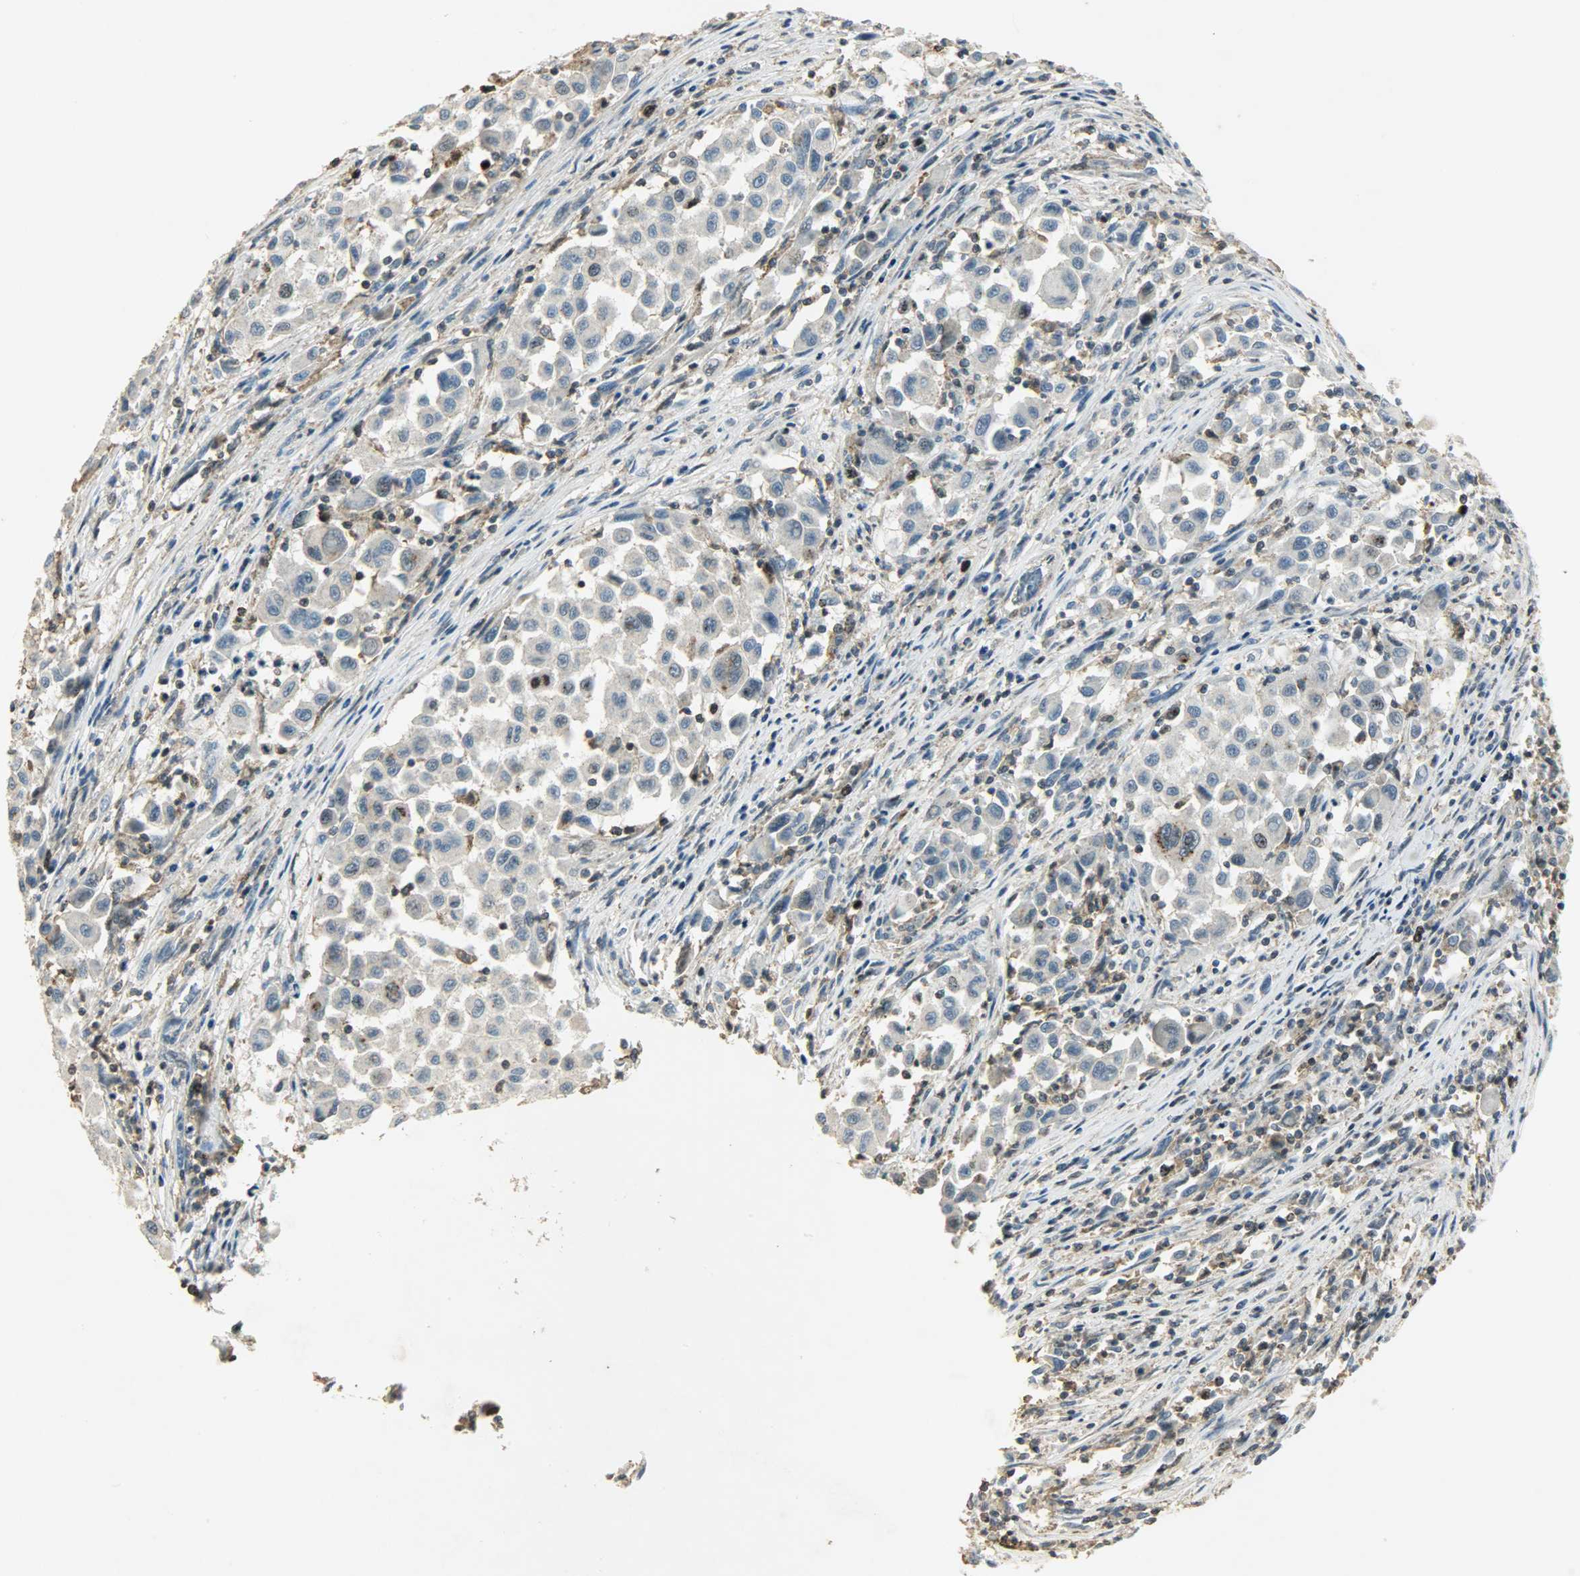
{"staining": {"intensity": "strong", "quantity": "<25%", "location": "nuclear"}, "tissue": "melanoma", "cell_type": "Tumor cells", "image_type": "cancer", "snomed": [{"axis": "morphology", "description": "Malignant melanoma, Metastatic site"}, {"axis": "topography", "description": "Lymph node"}], "caption": "A brown stain highlights strong nuclear staining of a protein in malignant melanoma (metastatic site) tumor cells. Ihc stains the protein of interest in brown and the nuclei are stained blue.", "gene": "AURKB", "patient": {"sex": "male", "age": 61}}